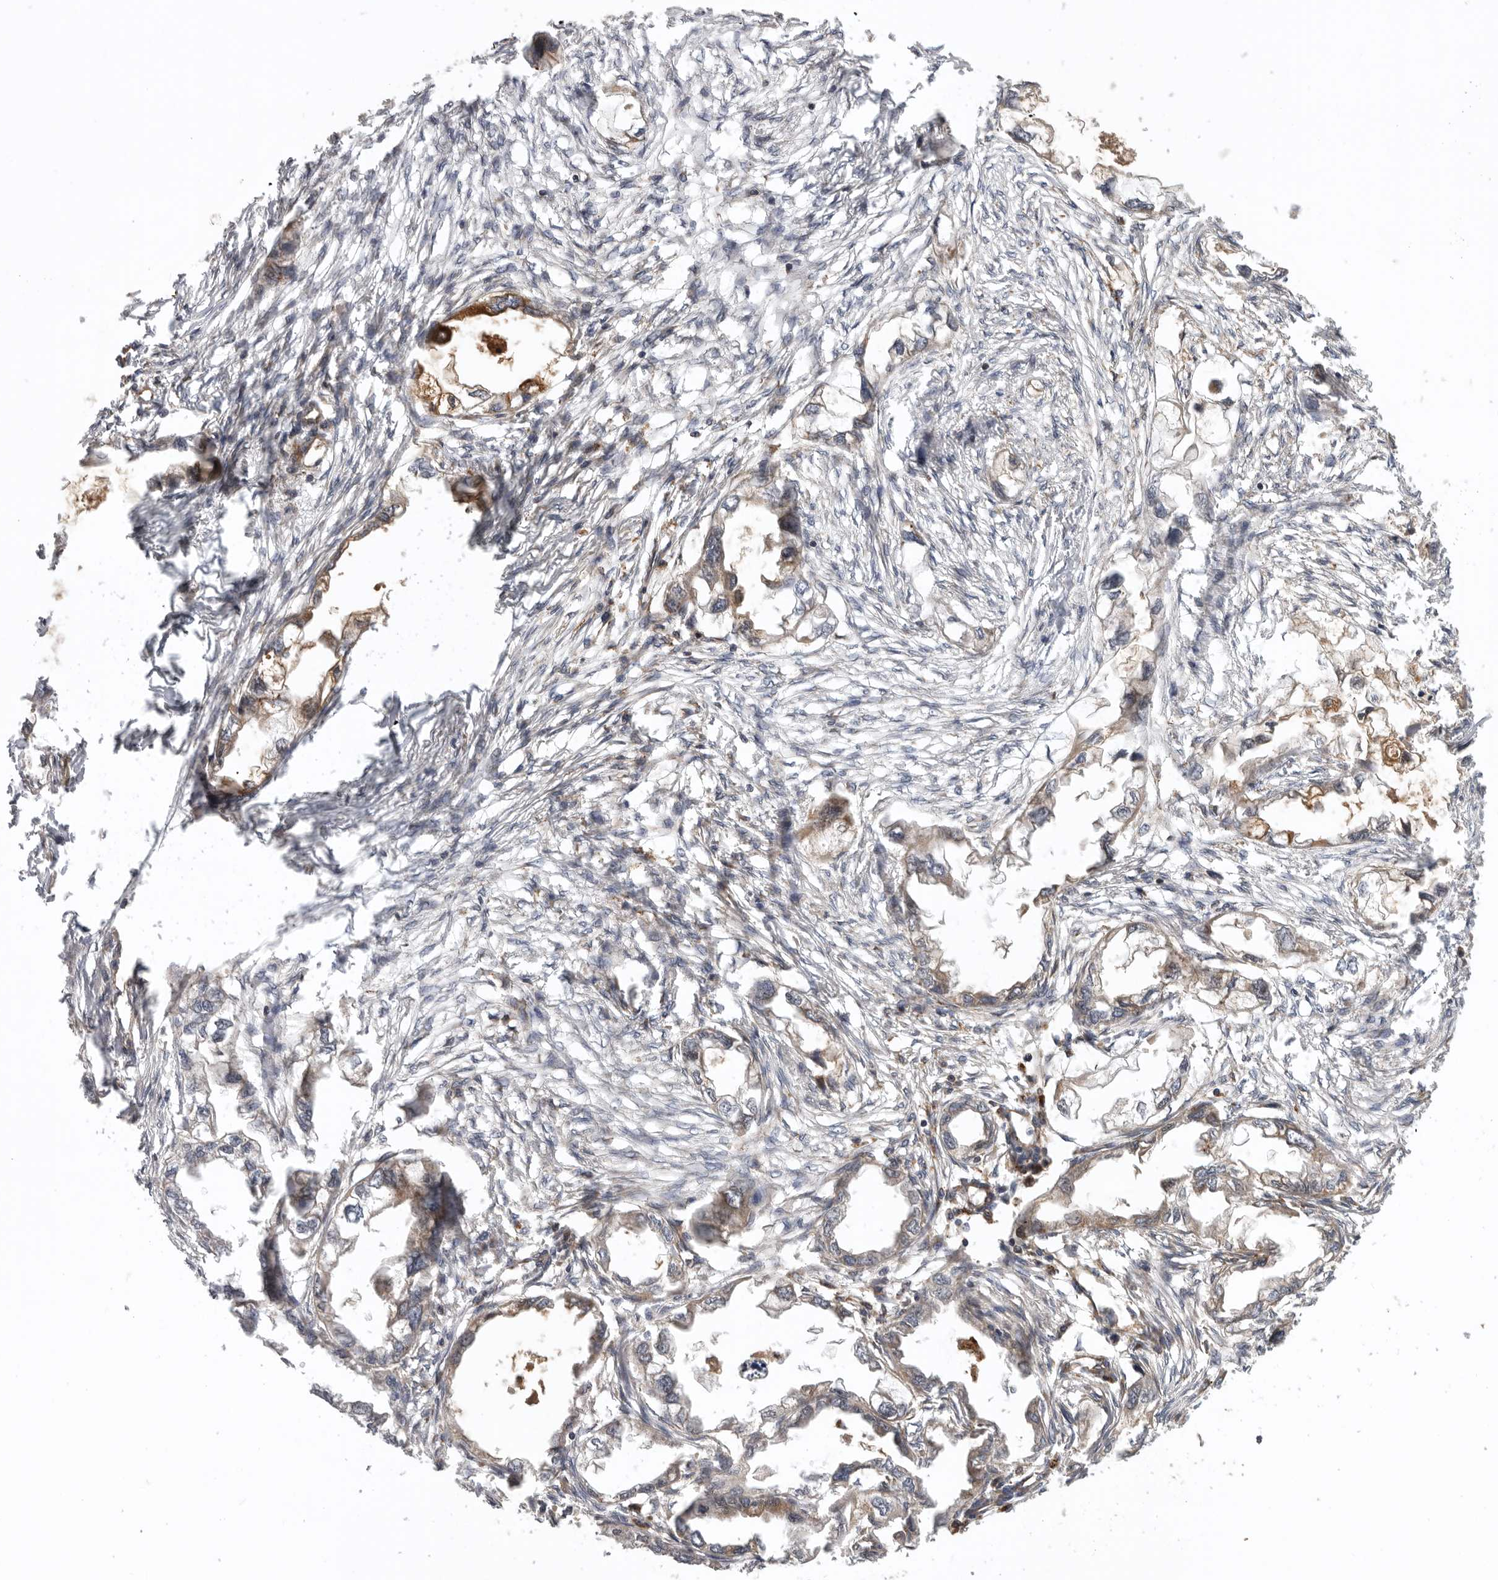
{"staining": {"intensity": "moderate", "quantity": "<25%", "location": "cytoplasmic/membranous"}, "tissue": "endometrial cancer", "cell_type": "Tumor cells", "image_type": "cancer", "snomed": [{"axis": "morphology", "description": "Adenocarcinoma, NOS"}, {"axis": "morphology", "description": "Adenocarcinoma, metastatic, NOS"}, {"axis": "topography", "description": "Adipose tissue"}, {"axis": "topography", "description": "Endometrium"}], "caption": "Immunohistochemistry (DAB (3,3'-diaminobenzidine)) staining of endometrial cancer demonstrates moderate cytoplasmic/membranous protein positivity in about <25% of tumor cells.", "gene": "DHDDS", "patient": {"sex": "female", "age": 67}}